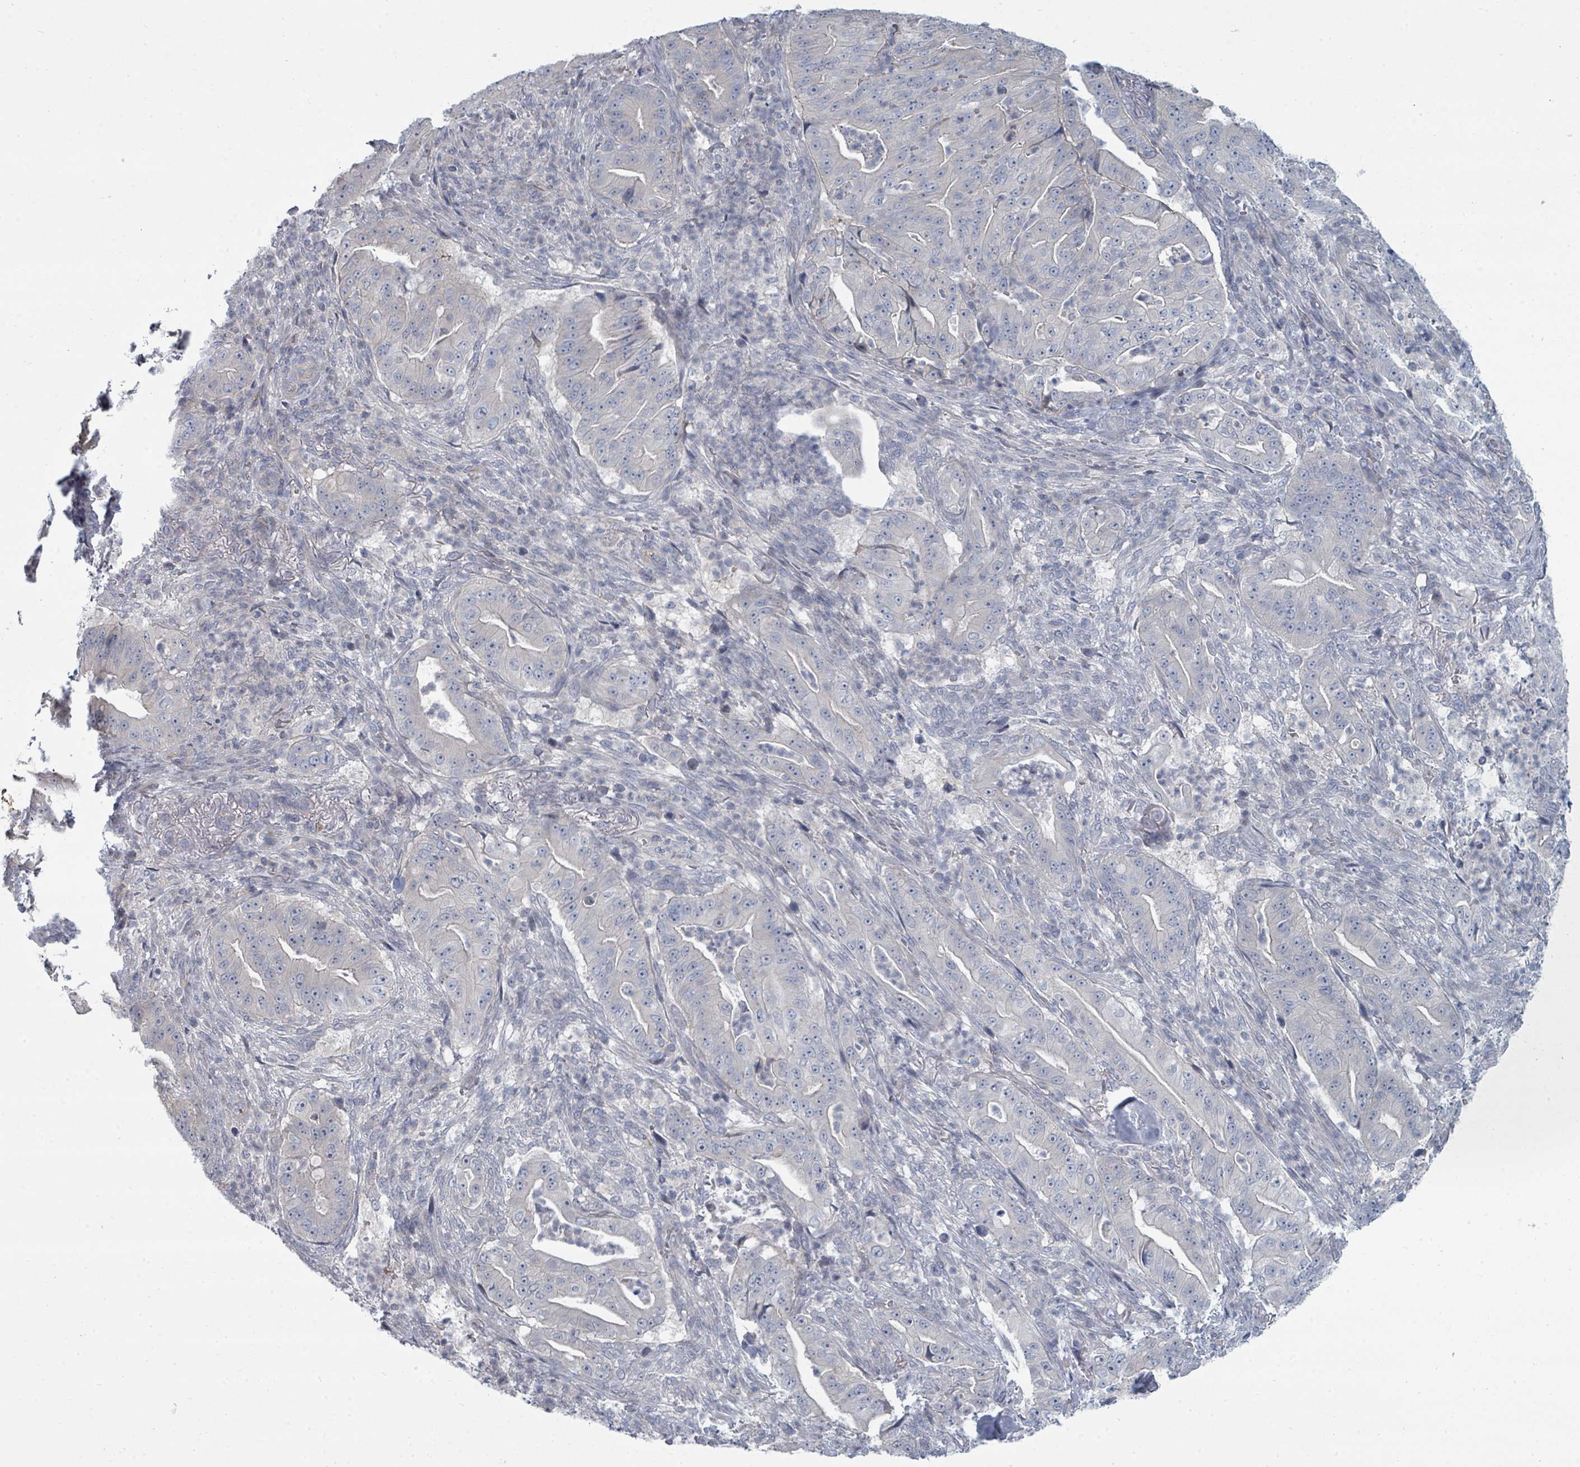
{"staining": {"intensity": "negative", "quantity": "none", "location": "none"}, "tissue": "pancreatic cancer", "cell_type": "Tumor cells", "image_type": "cancer", "snomed": [{"axis": "morphology", "description": "Adenocarcinoma, NOS"}, {"axis": "topography", "description": "Pancreas"}], "caption": "Immunohistochemistry photomicrograph of human pancreatic adenocarcinoma stained for a protein (brown), which displays no staining in tumor cells. (DAB (3,3'-diaminobenzidine) IHC visualized using brightfield microscopy, high magnification).", "gene": "SLC25A45", "patient": {"sex": "male", "age": 71}}